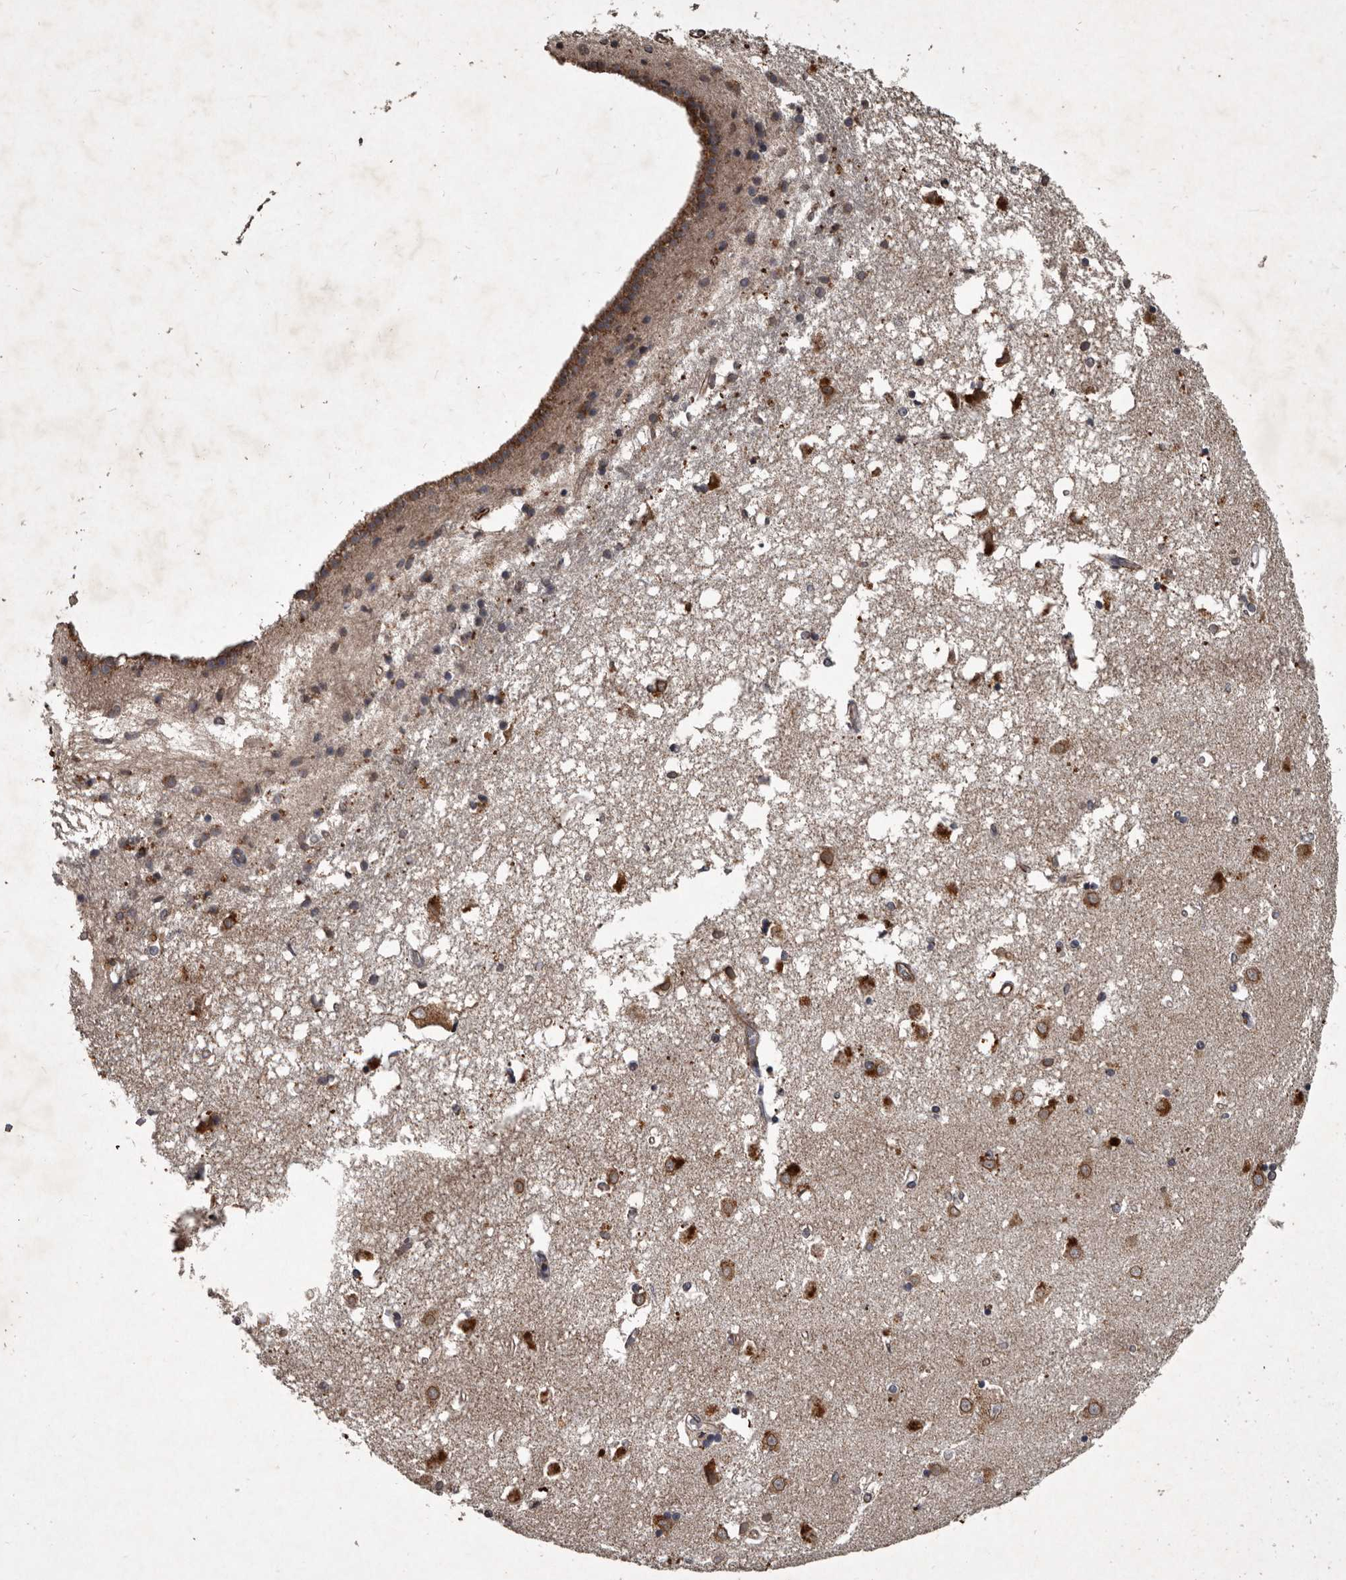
{"staining": {"intensity": "moderate", "quantity": "<25%", "location": "cytoplasmic/membranous"}, "tissue": "caudate", "cell_type": "Glial cells", "image_type": "normal", "snomed": [{"axis": "morphology", "description": "Normal tissue, NOS"}, {"axis": "topography", "description": "Lateral ventricle wall"}], "caption": "Immunohistochemical staining of benign caudate displays <25% levels of moderate cytoplasmic/membranous protein positivity in about <25% of glial cells.", "gene": "MRPS15", "patient": {"sex": "male", "age": 45}}